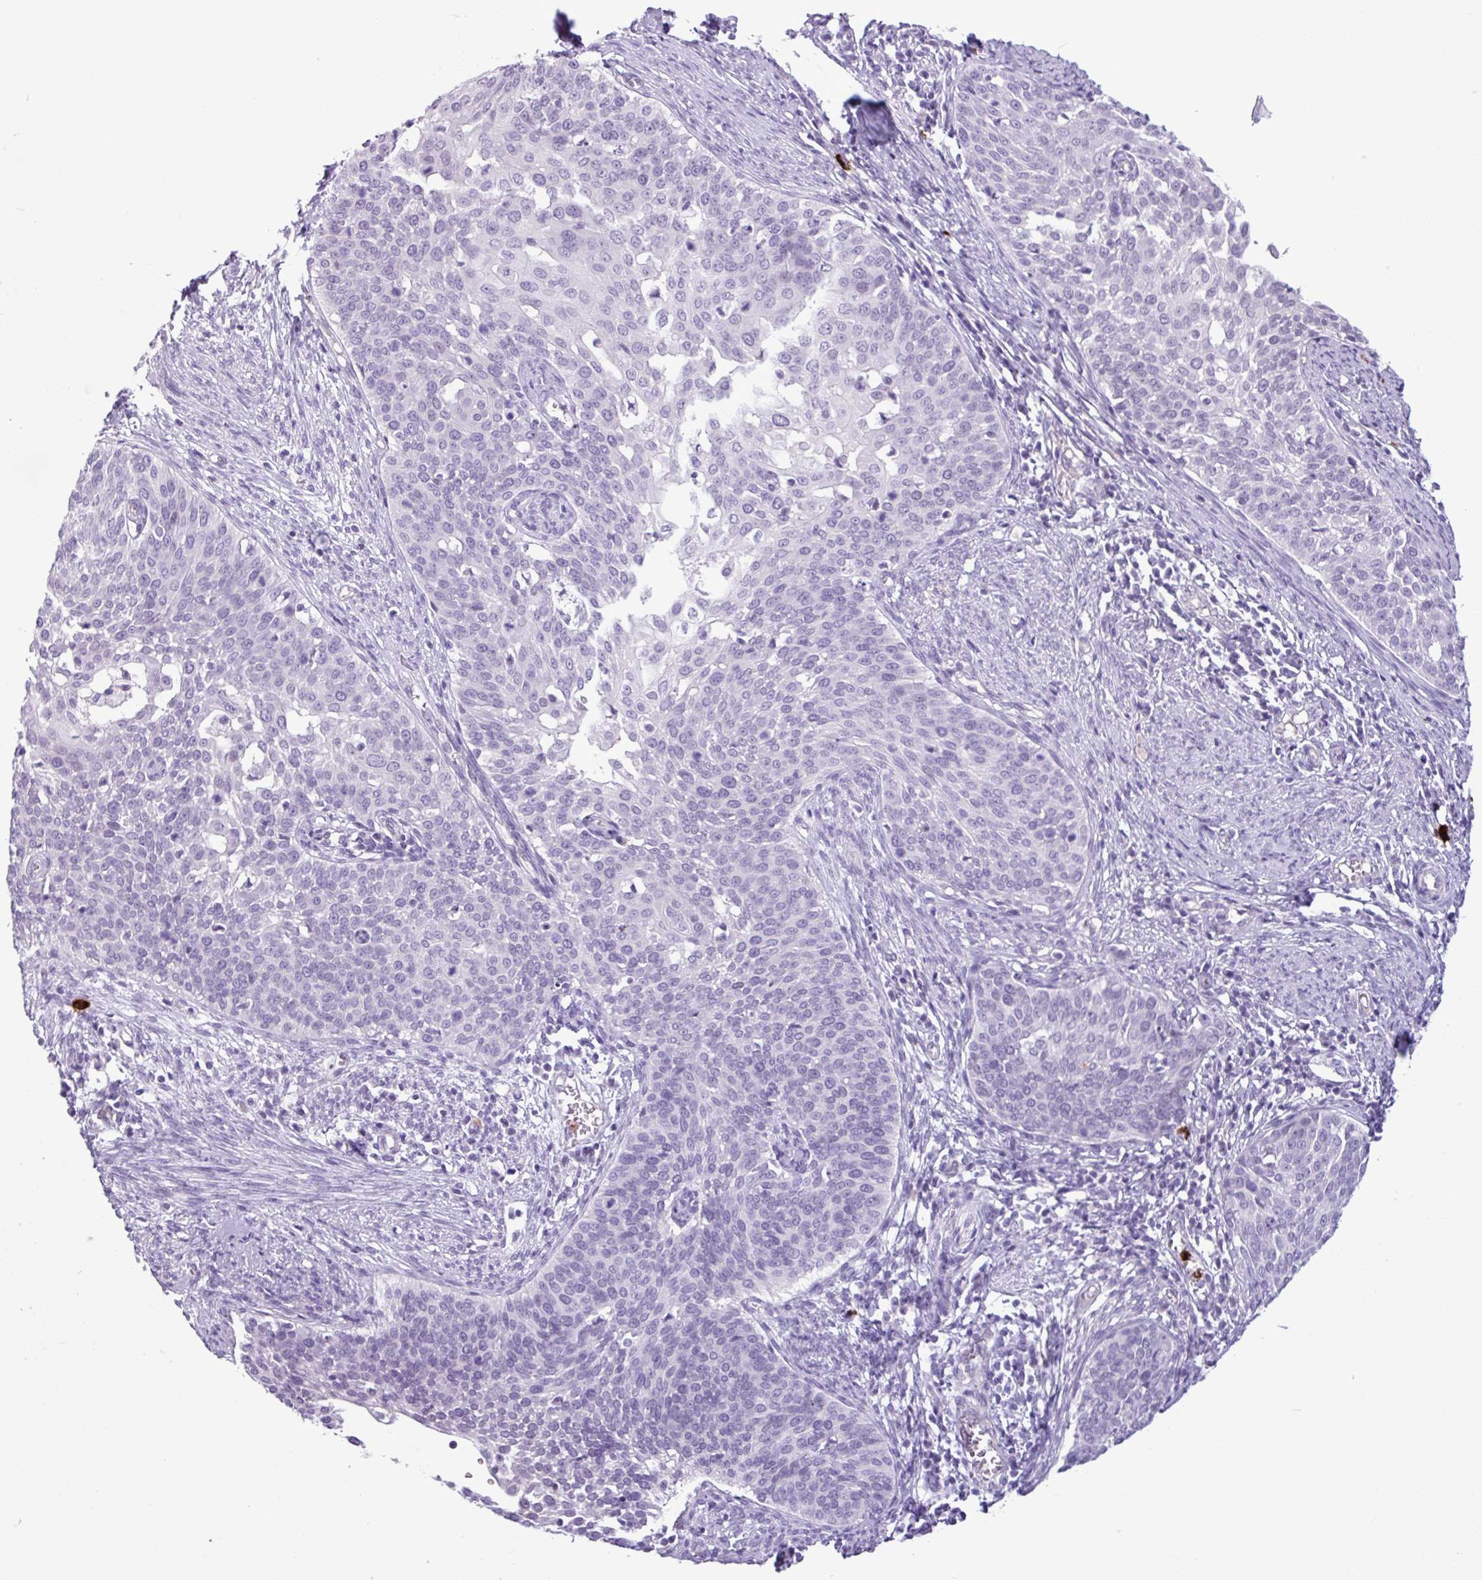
{"staining": {"intensity": "negative", "quantity": "none", "location": "none"}, "tissue": "cervical cancer", "cell_type": "Tumor cells", "image_type": "cancer", "snomed": [{"axis": "morphology", "description": "Squamous cell carcinoma, NOS"}, {"axis": "topography", "description": "Cervix"}], "caption": "Tumor cells show no significant protein staining in cervical squamous cell carcinoma.", "gene": "TMEM178A", "patient": {"sex": "female", "age": 44}}